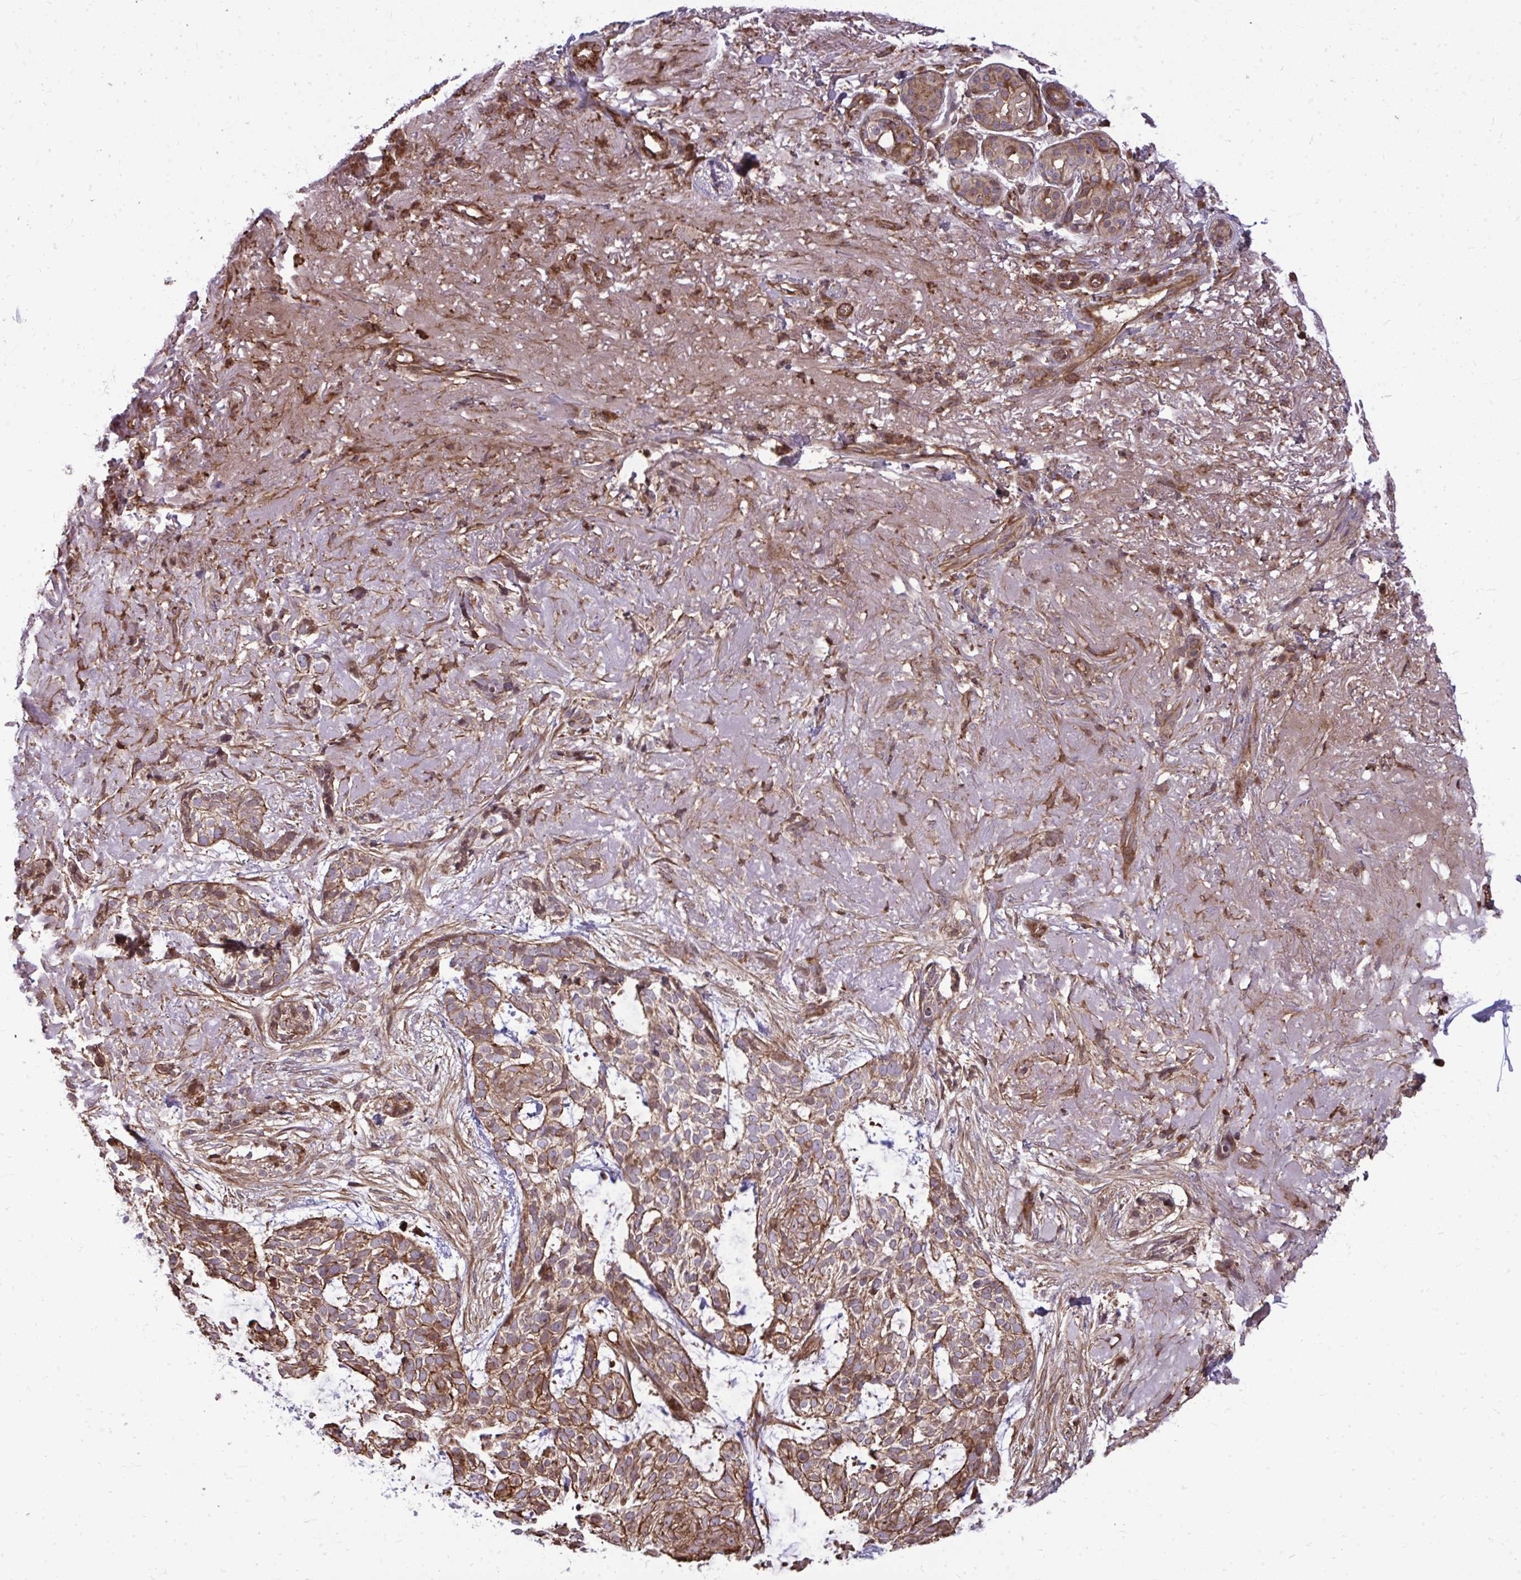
{"staining": {"intensity": "strong", "quantity": "25%-75%", "location": "cytoplasmic/membranous"}, "tissue": "skin cancer", "cell_type": "Tumor cells", "image_type": "cancer", "snomed": [{"axis": "morphology", "description": "Basal cell carcinoma"}, {"axis": "topography", "description": "Skin"}, {"axis": "topography", "description": "Skin of face"}], "caption": "The micrograph demonstrates staining of basal cell carcinoma (skin), revealing strong cytoplasmic/membranous protein expression (brown color) within tumor cells. (DAB IHC with brightfield microscopy, high magnification).", "gene": "ZSCAN9", "patient": {"sex": "female", "age": 80}}